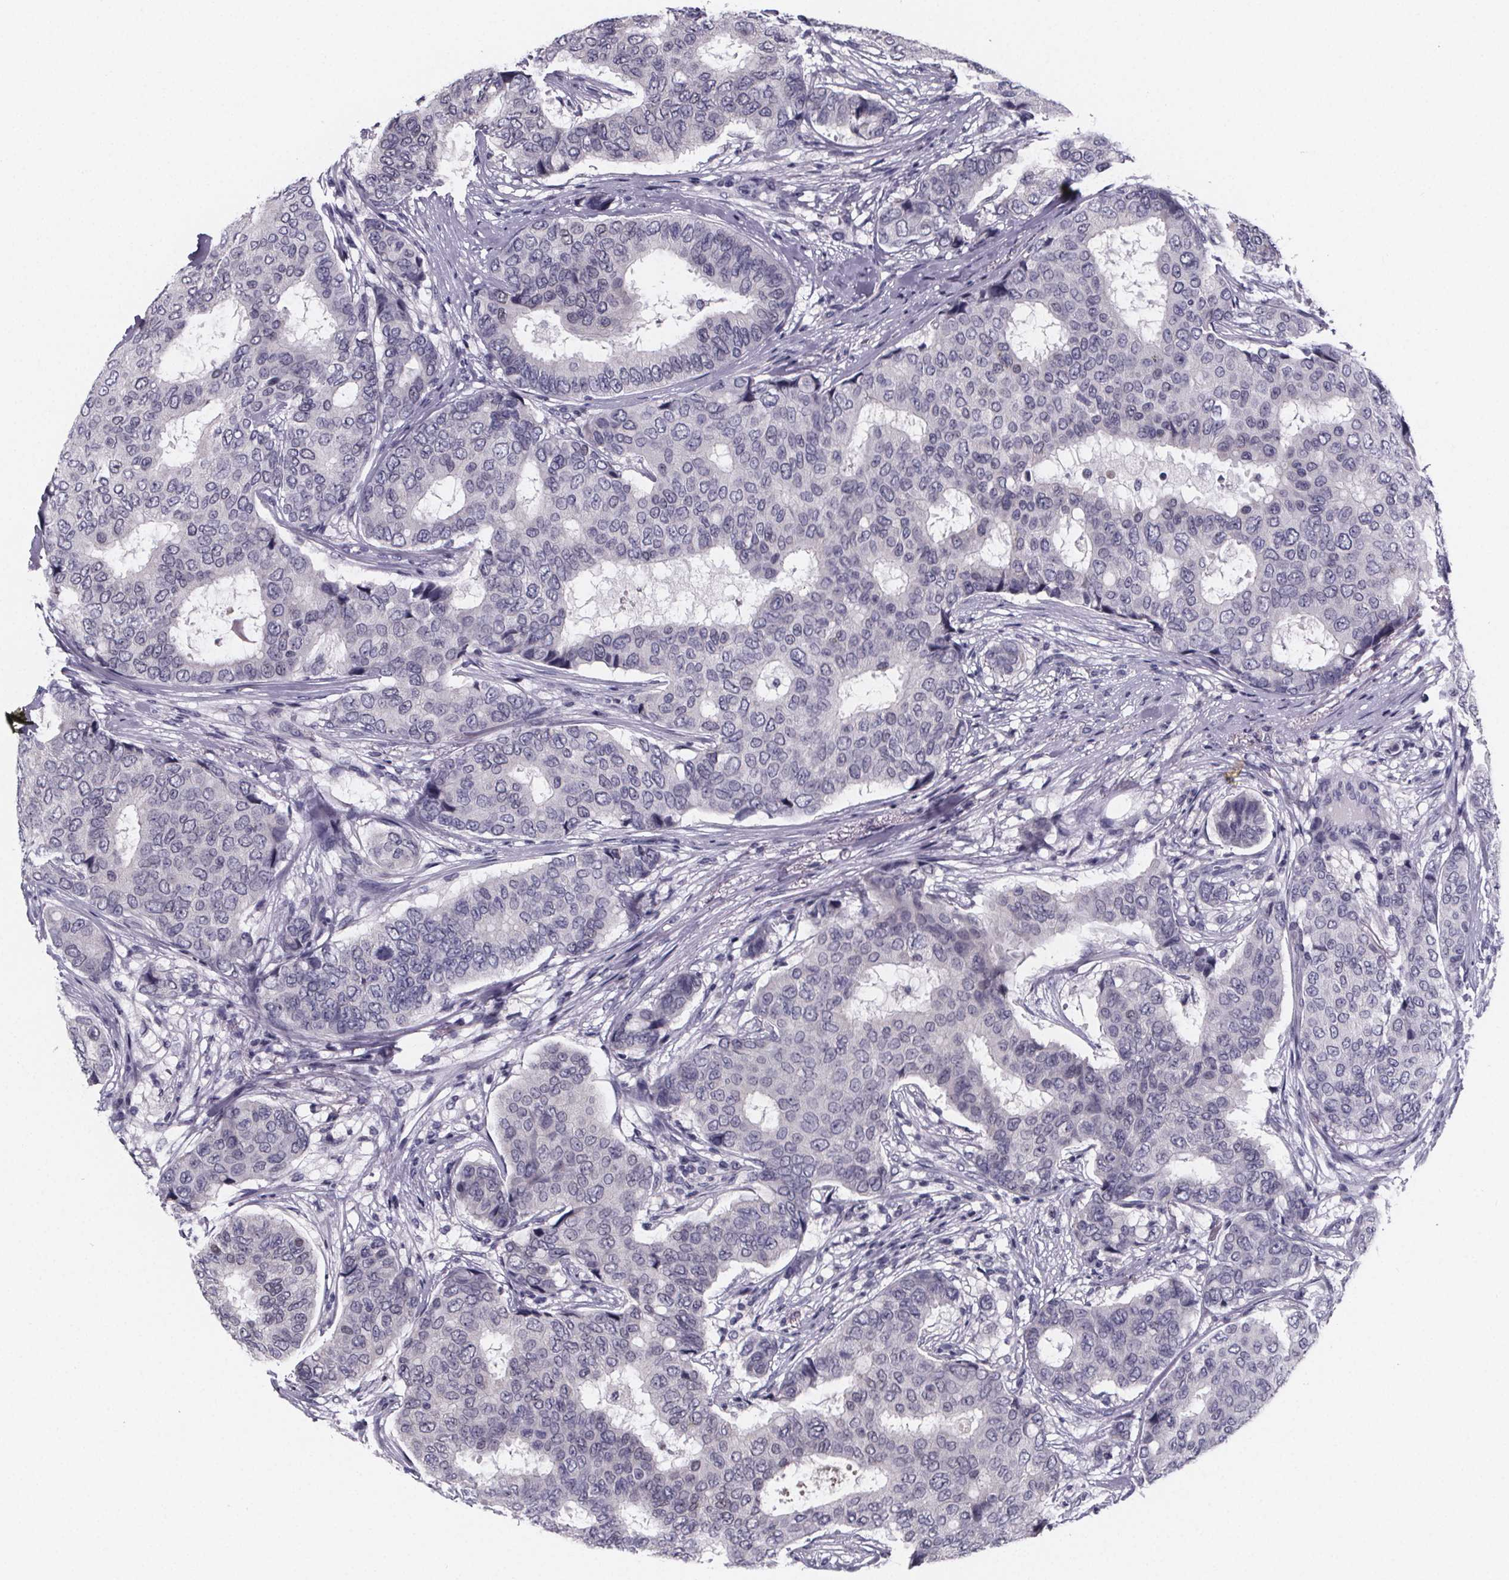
{"staining": {"intensity": "negative", "quantity": "none", "location": "none"}, "tissue": "breast cancer", "cell_type": "Tumor cells", "image_type": "cancer", "snomed": [{"axis": "morphology", "description": "Duct carcinoma"}, {"axis": "topography", "description": "Breast"}], "caption": "A histopathology image of infiltrating ductal carcinoma (breast) stained for a protein displays no brown staining in tumor cells.", "gene": "PAH", "patient": {"sex": "female", "age": 75}}